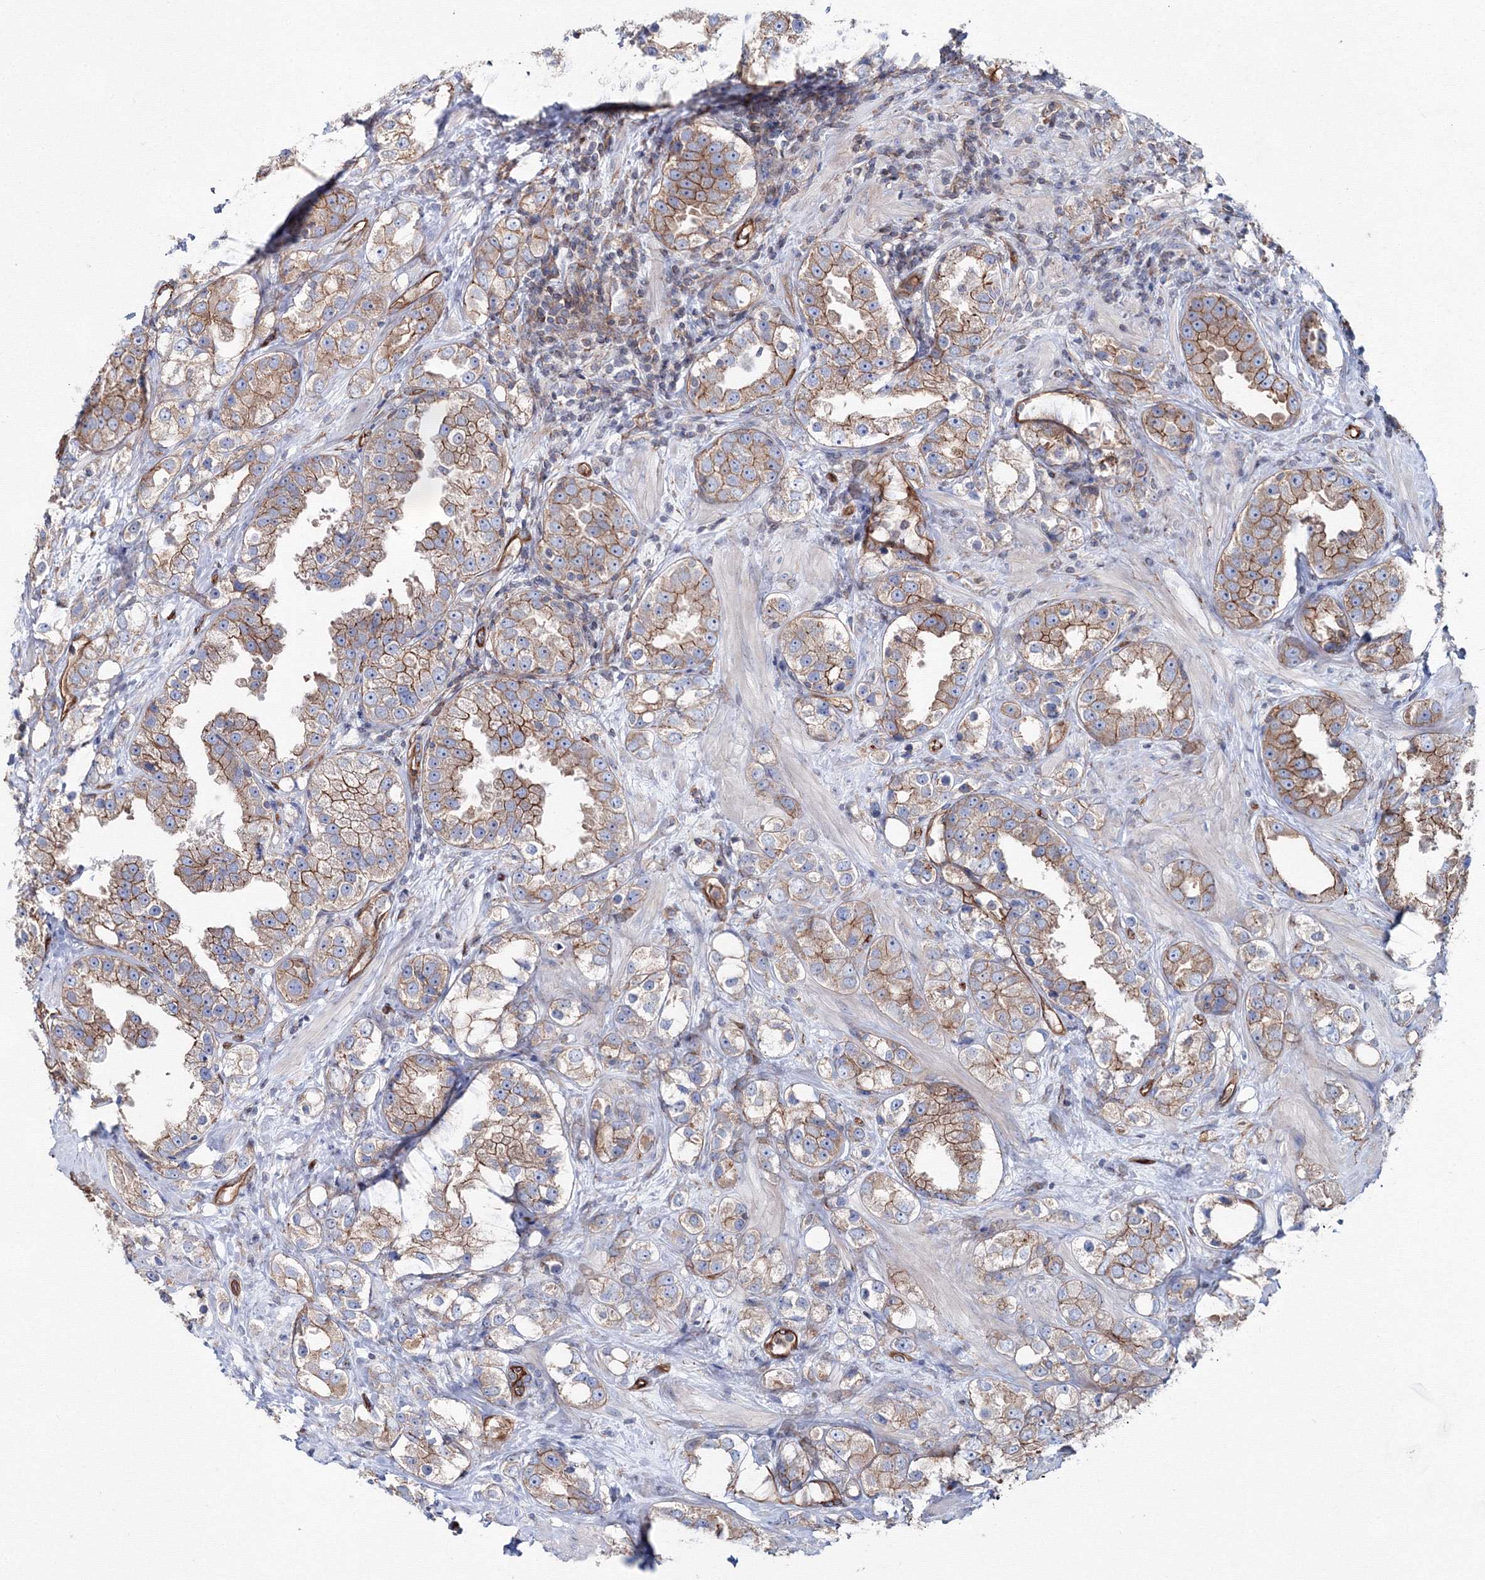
{"staining": {"intensity": "moderate", "quantity": ">75%", "location": "cytoplasmic/membranous"}, "tissue": "prostate cancer", "cell_type": "Tumor cells", "image_type": "cancer", "snomed": [{"axis": "morphology", "description": "Adenocarcinoma, NOS"}, {"axis": "topography", "description": "Prostate"}], "caption": "Immunohistochemical staining of human adenocarcinoma (prostate) displays moderate cytoplasmic/membranous protein positivity in about >75% of tumor cells. (DAB IHC, brown staining for protein, blue staining for nuclei).", "gene": "ANKRD37", "patient": {"sex": "male", "age": 79}}